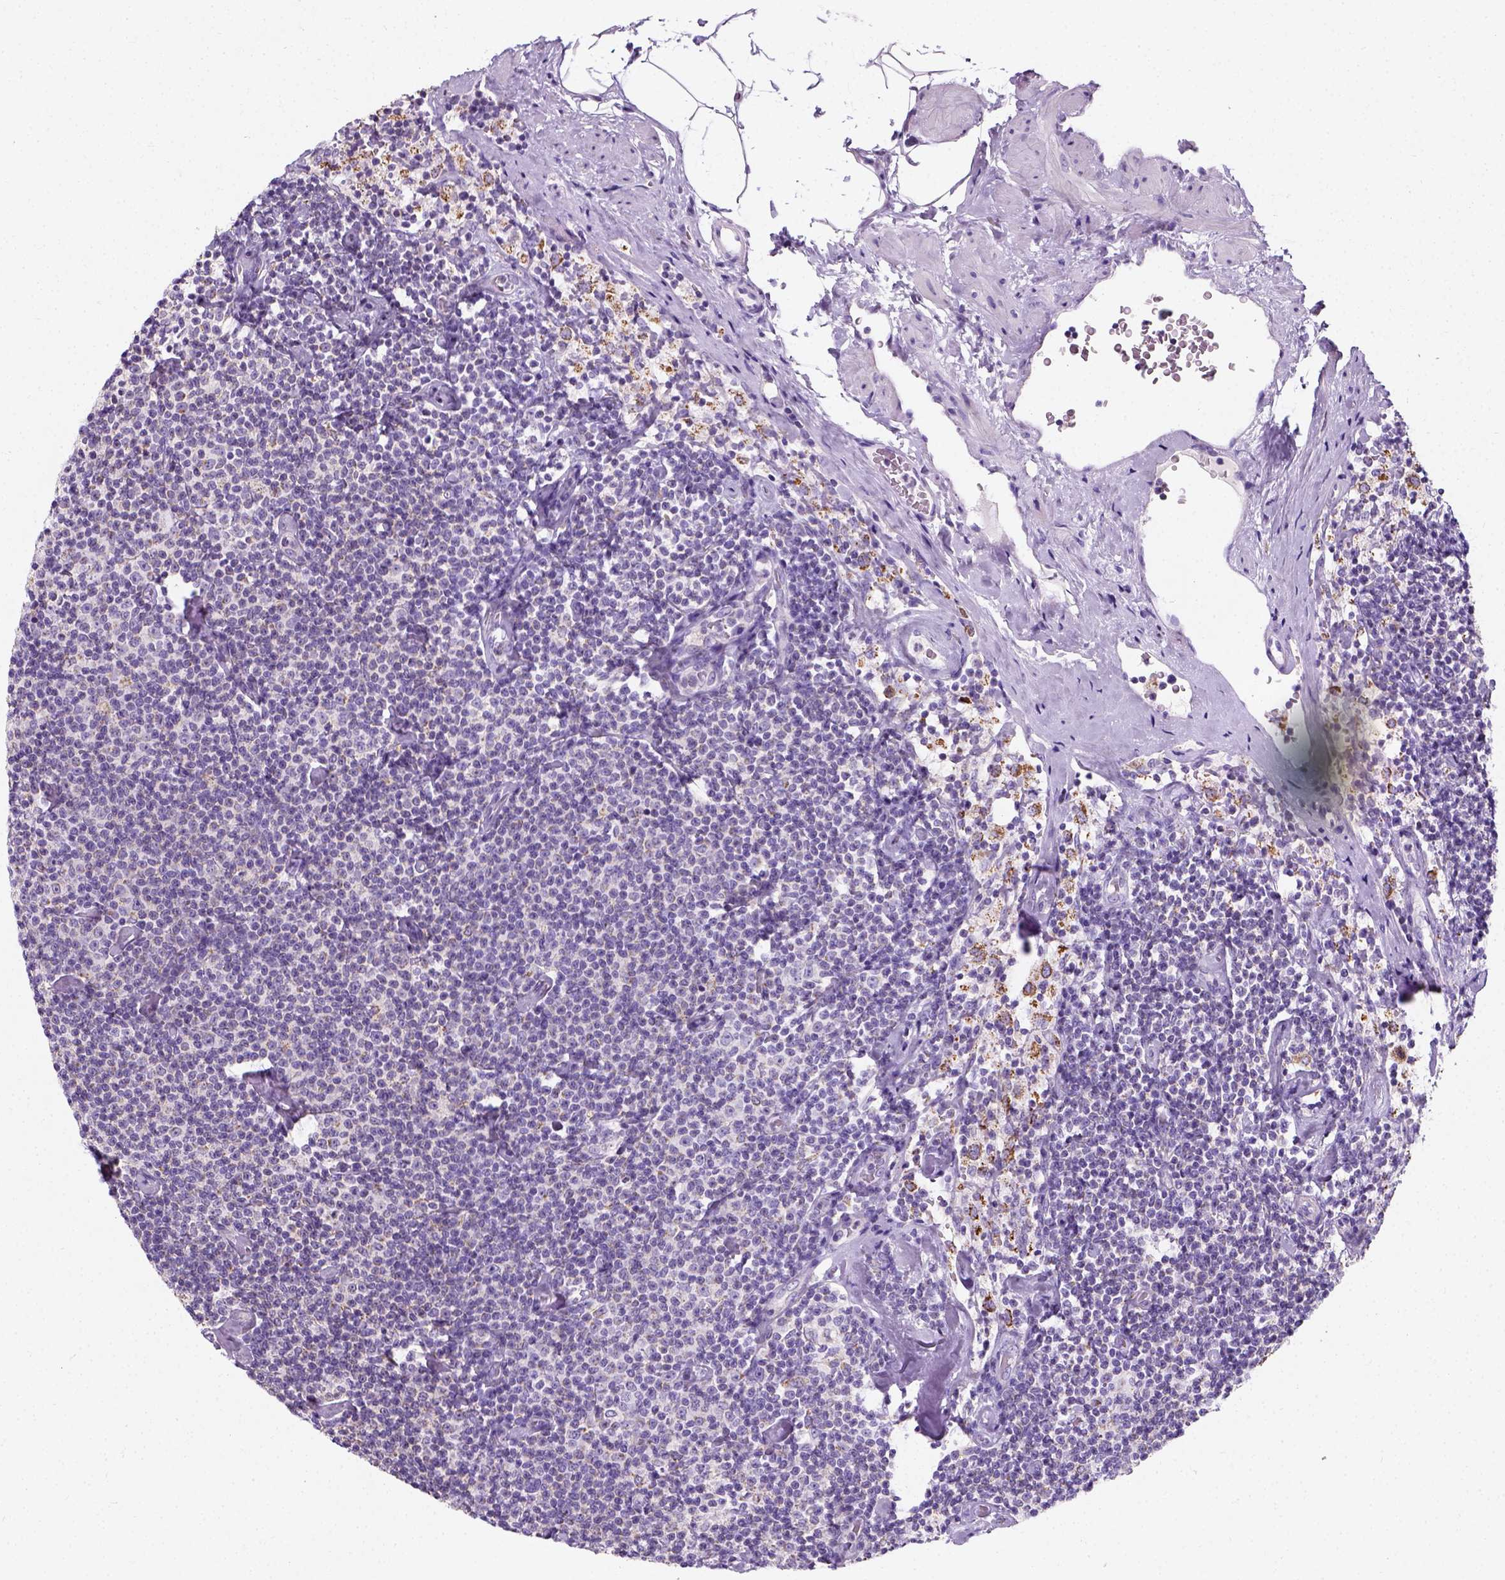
{"staining": {"intensity": "negative", "quantity": "none", "location": "none"}, "tissue": "lymphoma", "cell_type": "Tumor cells", "image_type": "cancer", "snomed": [{"axis": "morphology", "description": "Malignant lymphoma, non-Hodgkin's type, Low grade"}, {"axis": "topography", "description": "Lymph node"}], "caption": "Immunohistochemistry (IHC) micrograph of human lymphoma stained for a protein (brown), which shows no positivity in tumor cells.", "gene": "CHODL", "patient": {"sex": "male", "age": 81}}